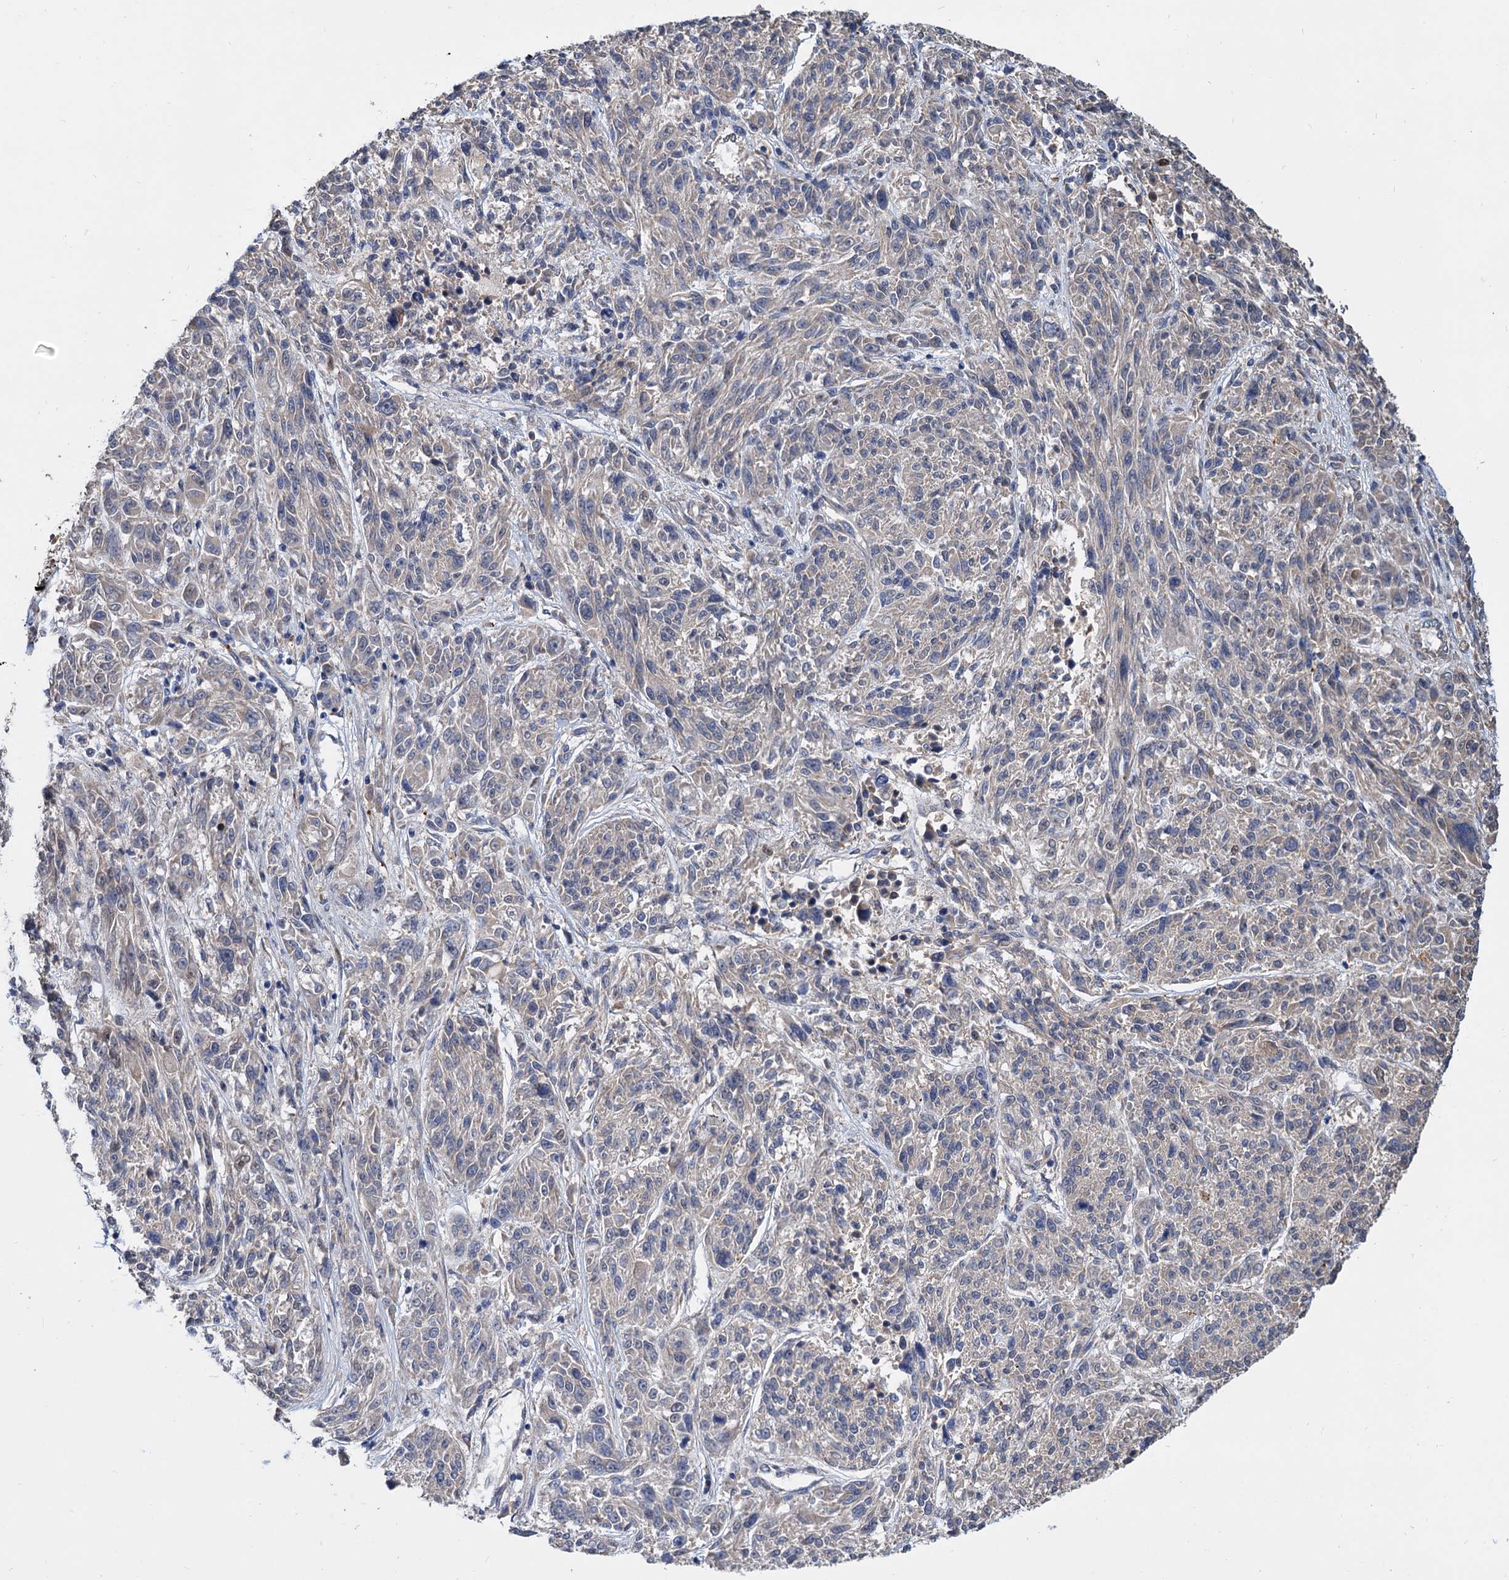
{"staining": {"intensity": "weak", "quantity": "<25%", "location": "cytoplasmic/membranous"}, "tissue": "melanoma", "cell_type": "Tumor cells", "image_type": "cancer", "snomed": [{"axis": "morphology", "description": "Malignant melanoma, NOS"}, {"axis": "topography", "description": "Skin"}], "caption": "Histopathology image shows no protein positivity in tumor cells of malignant melanoma tissue.", "gene": "ALKBH7", "patient": {"sex": "male", "age": 53}}